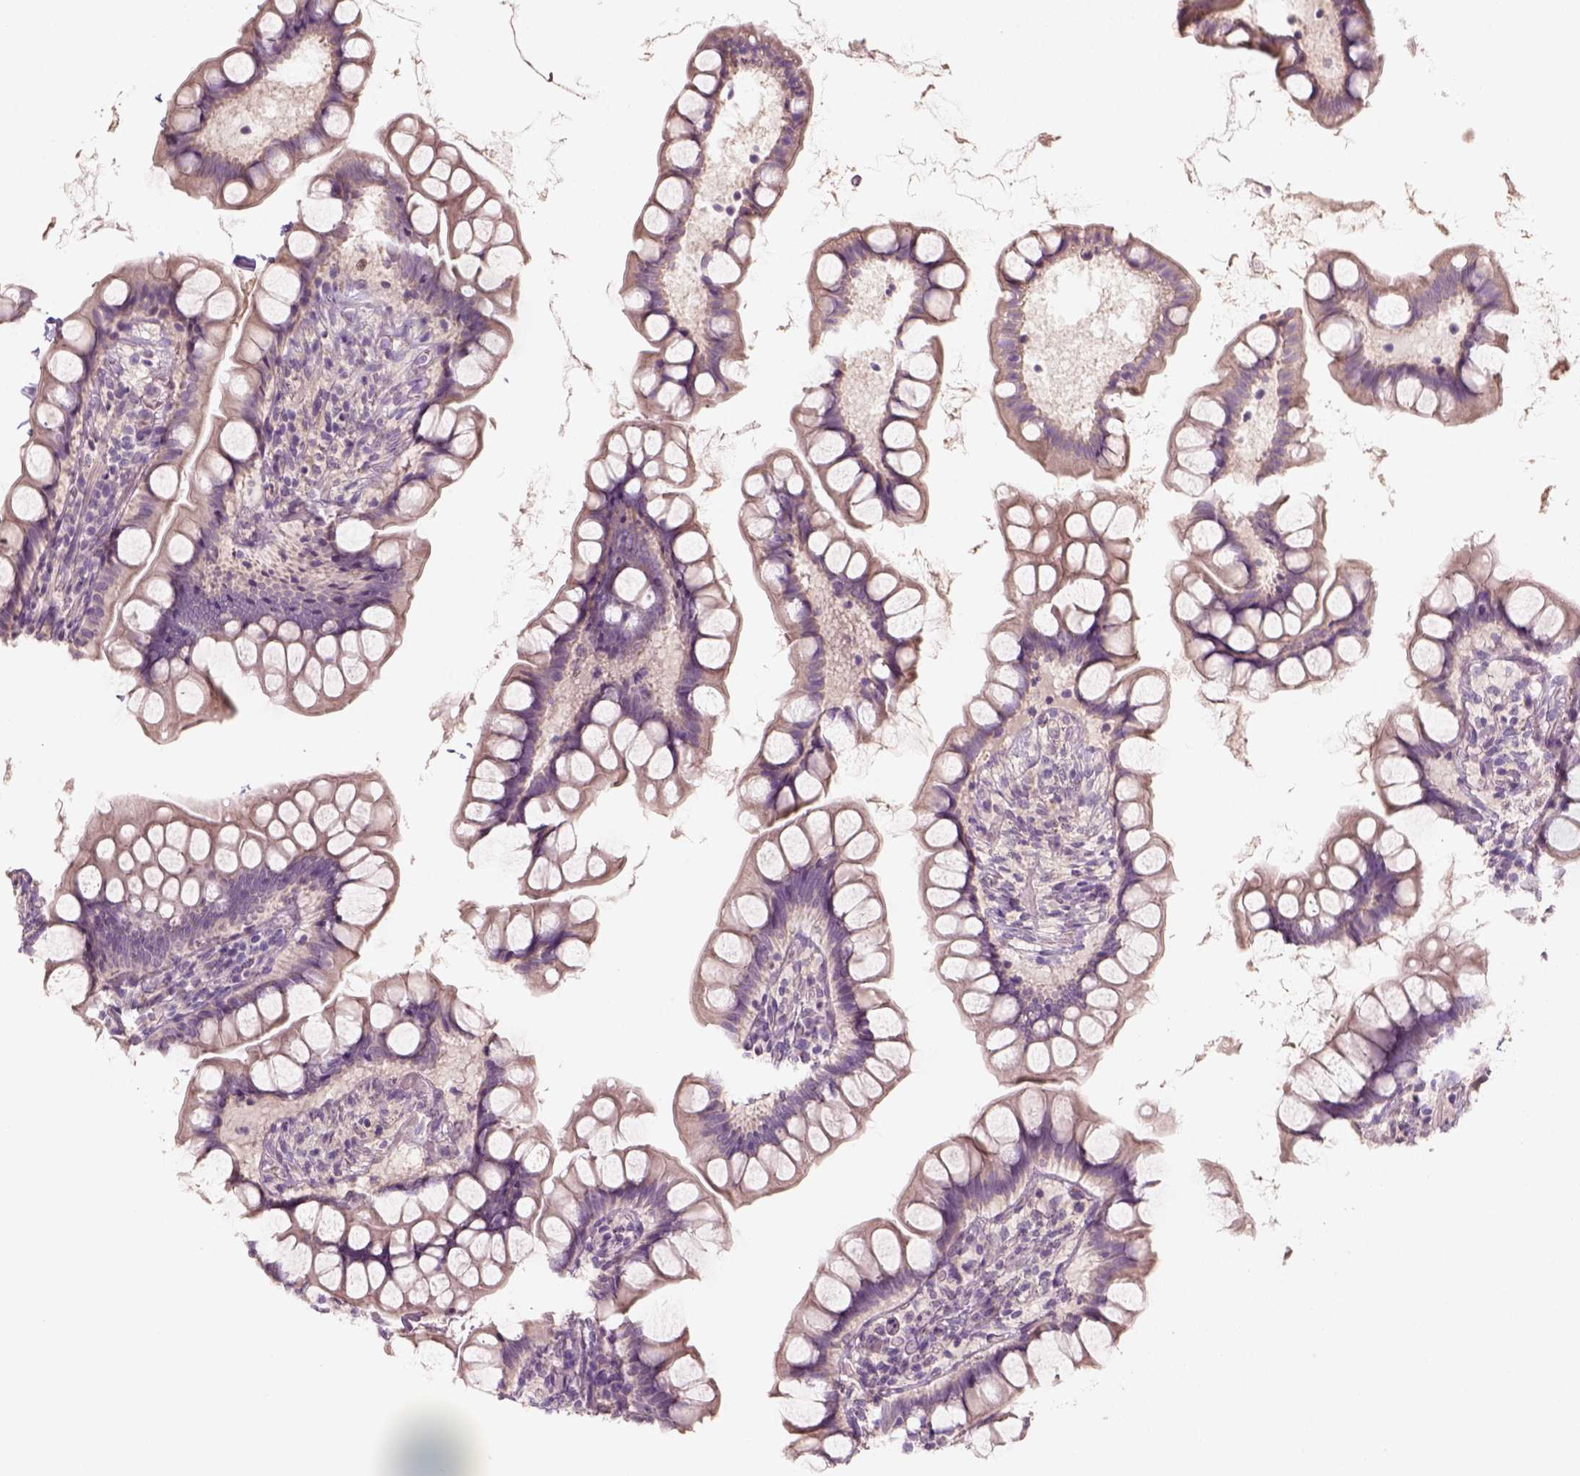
{"staining": {"intensity": "weak", "quantity": "<25%", "location": "cytoplasmic/membranous"}, "tissue": "small intestine", "cell_type": "Glandular cells", "image_type": "normal", "snomed": [{"axis": "morphology", "description": "Normal tissue, NOS"}, {"axis": "topography", "description": "Small intestine"}], "caption": "This image is of benign small intestine stained with immunohistochemistry (IHC) to label a protein in brown with the nuclei are counter-stained blue. There is no positivity in glandular cells.", "gene": "AQP9", "patient": {"sex": "male", "age": 70}}